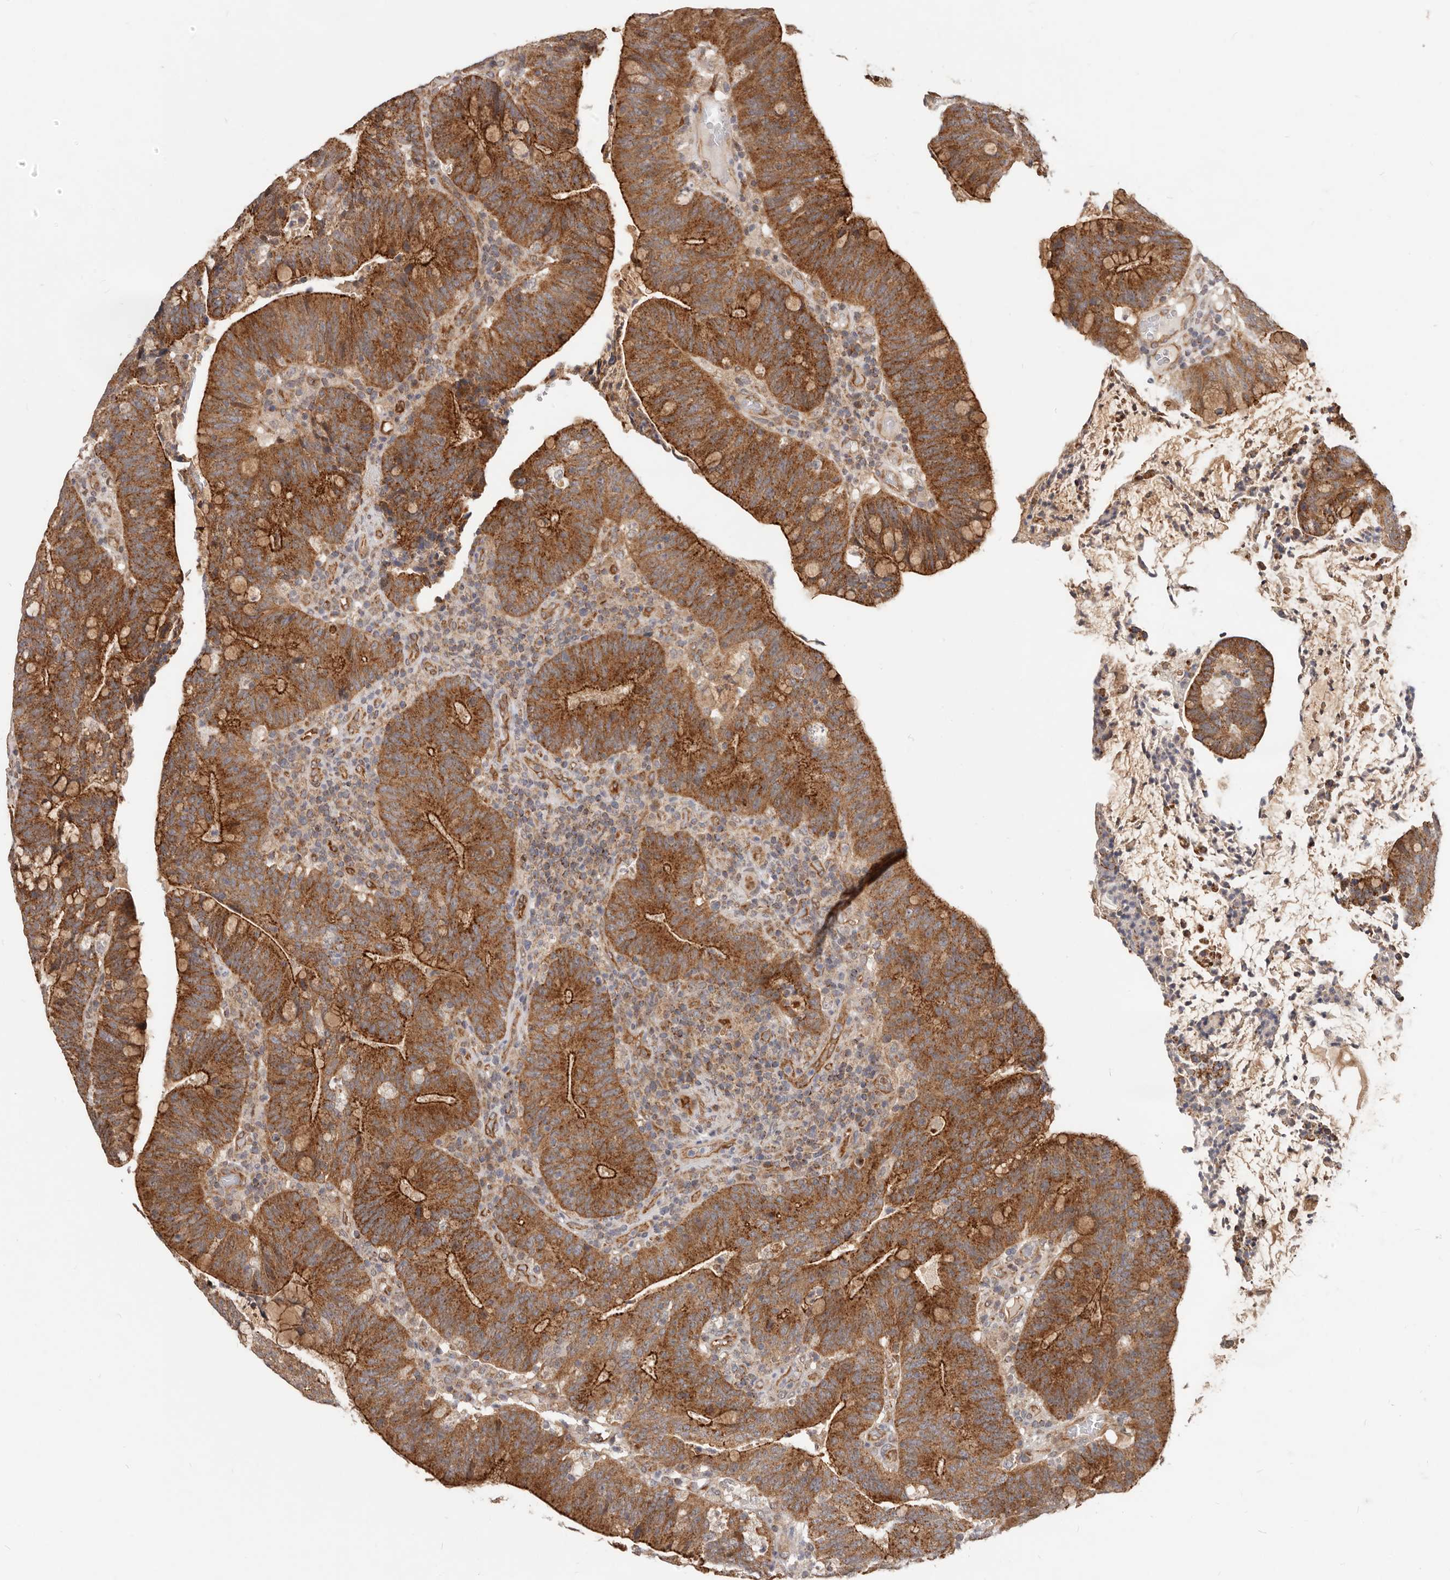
{"staining": {"intensity": "strong", "quantity": ">75%", "location": "cytoplasmic/membranous"}, "tissue": "colorectal cancer", "cell_type": "Tumor cells", "image_type": "cancer", "snomed": [{"axis": "morphology", "description": "Adenocarcinoma, NOS"}, {"axis": "topography", "description": "Colon"}], "caption": "Adenocarcinoma (colorectal) stained with DAB IHC reveals high levels of strong cytoplasmic/membranous staining in about >75% of tumor cells.", "gene": "USP49", "patient": {"sex": "female", "age": 66}}